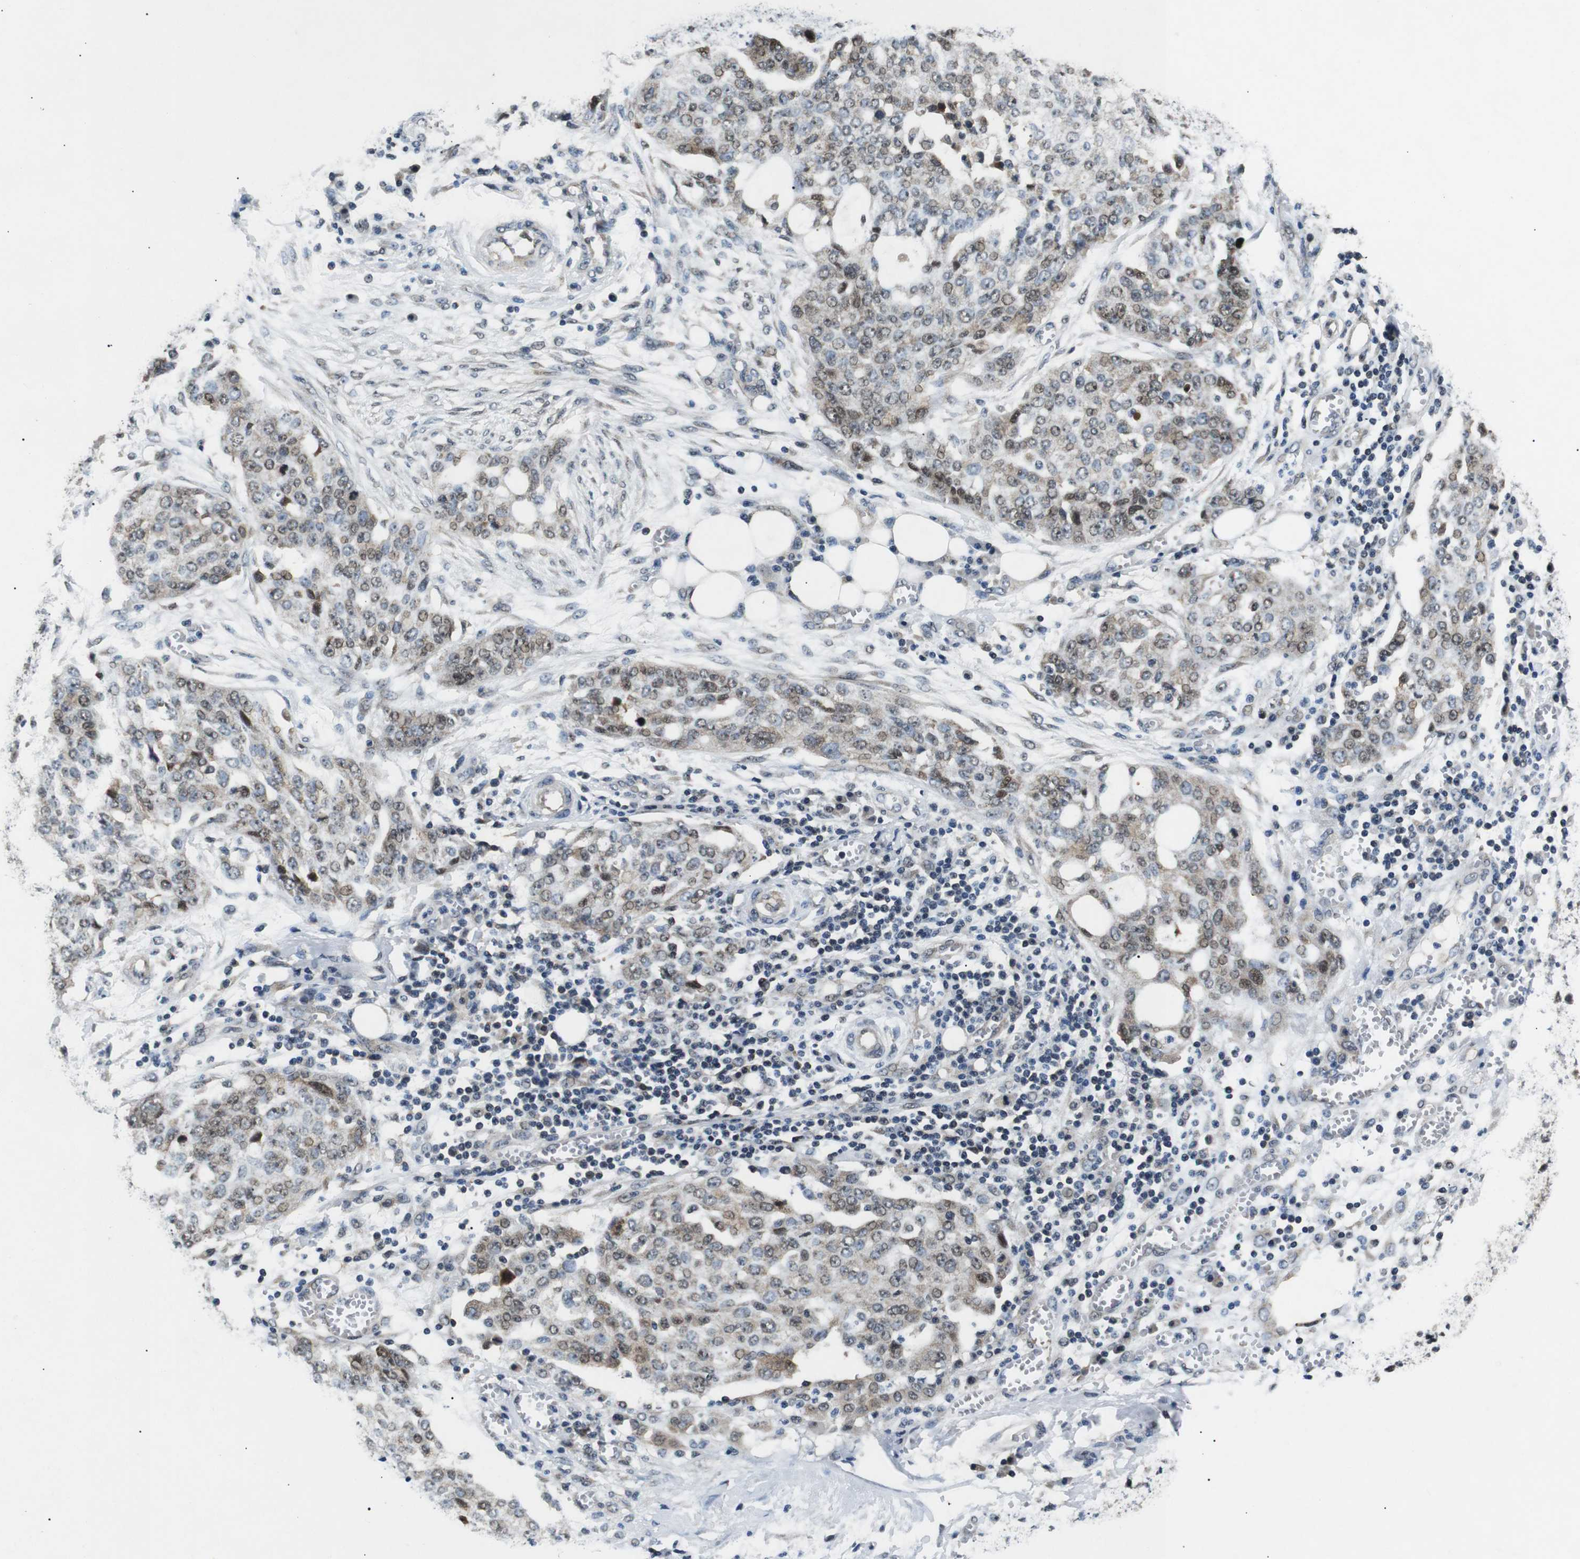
{"staining": {"intensity": "moderate", "quantity": "25%-75%", "location": "cytoplasmic/membranous,nuclear"}, "tissue": "ovarian cancer", "cell_type": "Tumor cells", "image_type": "cancer", "snomed": [{"axis": "morphology", "description": "Cystadenocarcinoma, serous, NOS"}, {"axis": "topography", "description": "Soft tissue"}, {"axis": "topography", "description": "Ovary"}], "caption": "Tumor cells exhibit medium levels of moderate cytoplasmic/membranous and nuclear staining in about 25%-75% of cells in human ovarian cancer (serous cystadenocarcinoma).", "gene": "SKP1", "patient": {"sex": "female", "age": 57}}